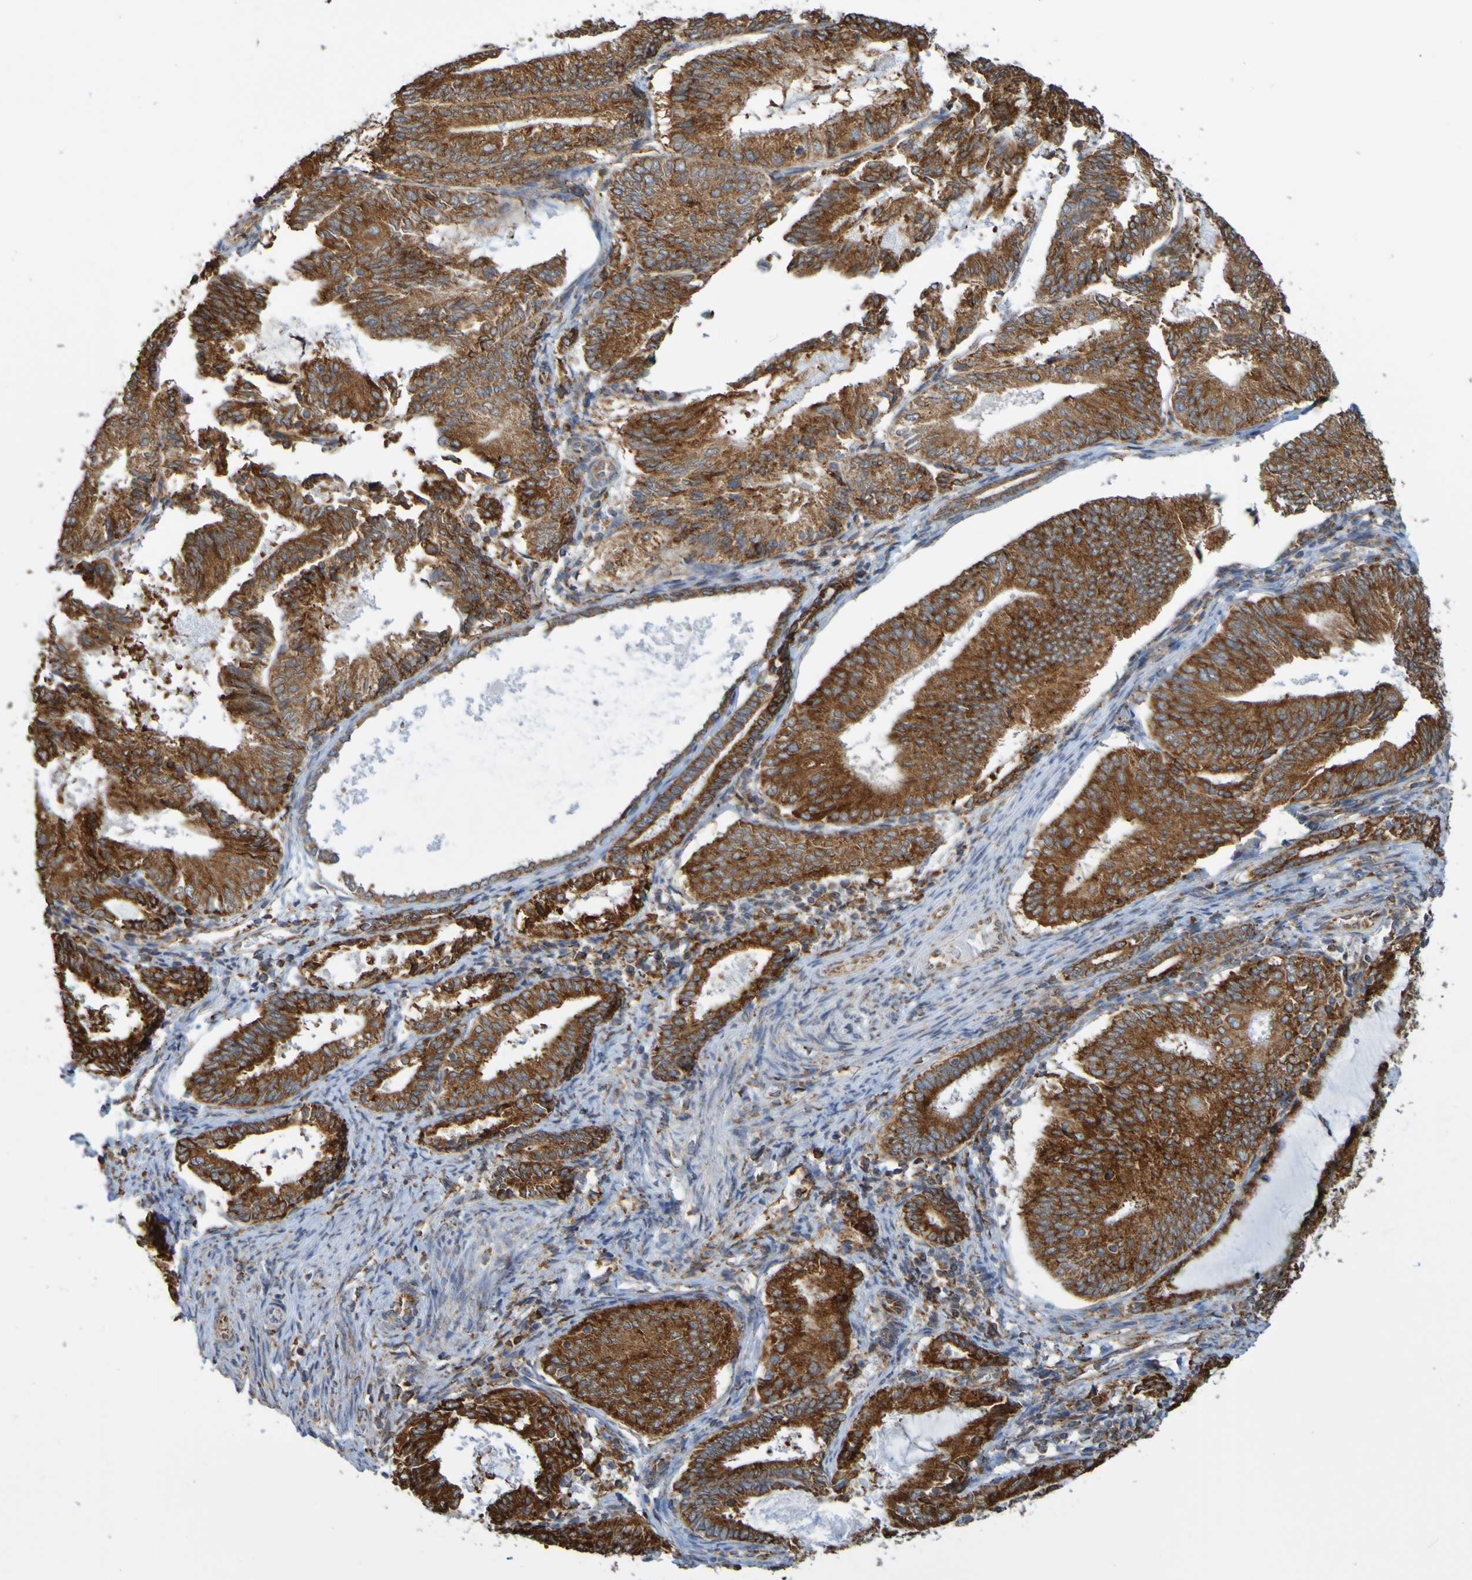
{"staining": {"intensity": "strong", "quantity": "<25%", "location": "cytoplasmic/membranous"}, "tissue": "endometrial cancer", "cell_type": "Tumor cells", "image_type": "cancer", "snomed": [{"axis": "morphology", "description": "Adenocarcinoma, NOS"}, {"axis": "topography", "description": "Endometrium"}], "caption": "IHC staining of adenocarcinoma (endometrial), which exhibits medium levels of strong cytoplasmic/membranous expression in about <25% of tumor cells indicating strong cytoplasmic/membranous protein expression. The staining was performed using DAB (brown) for protein detection and nuclei were counterstained in hematoxylin (blue).", "gene": "PDIA3", "patient": {"sex": "female", "age": 81}}